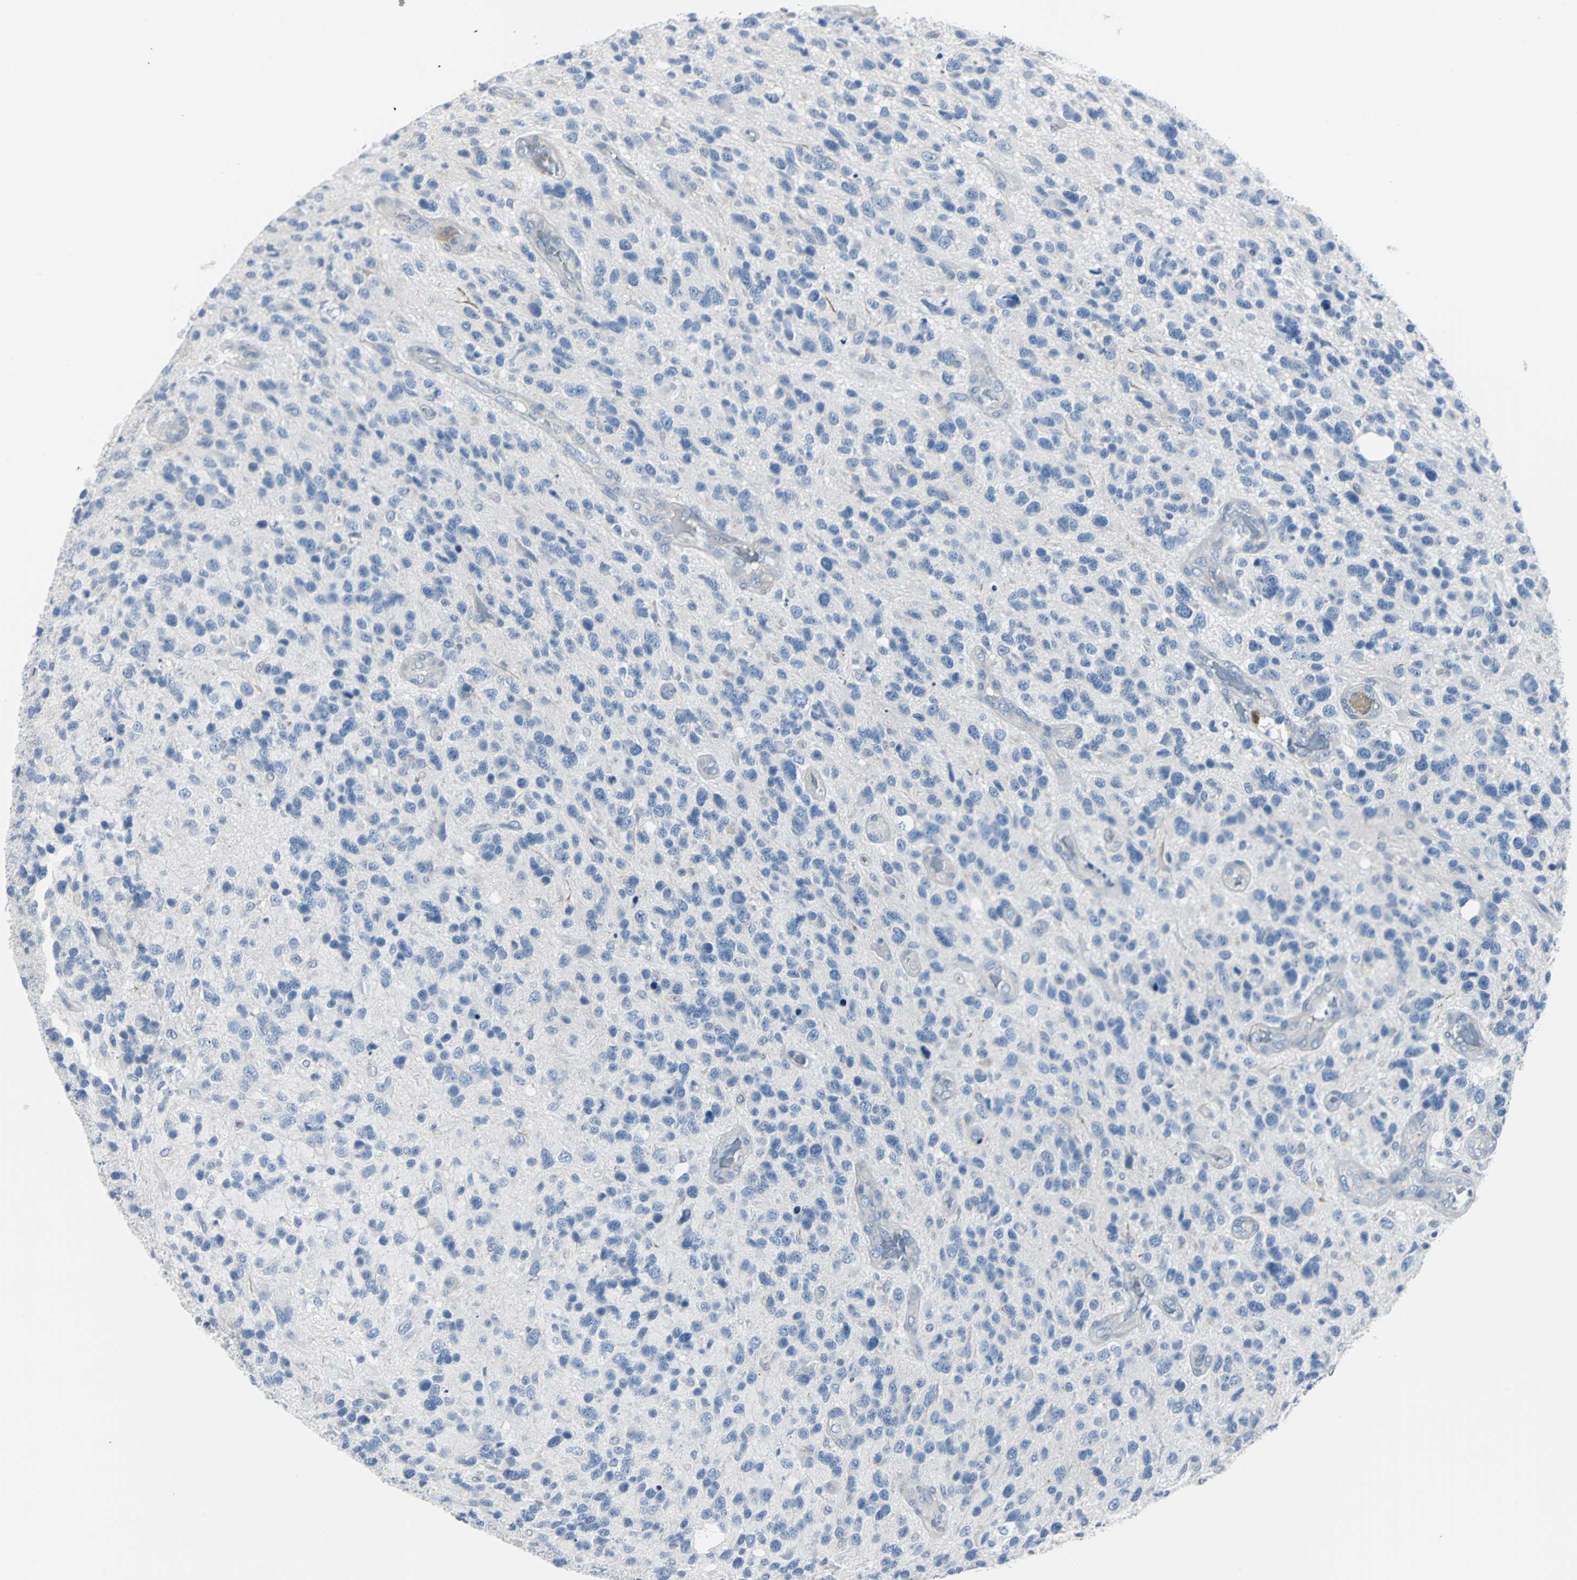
{"staining": {"intensity": "negative", "quantity": "none", "location": "none"}, "tissue": "glioma", "cell_type": "Tumor cells", "image_type": "cancer", "snomed": [{"axis": "morphology", "description": "Glioma, malignant, High grade"}, {"axis": "topography", "description": "Brain"}], "caption": "Glioma was stained to show a protein in brown. There is no significant staining in tumor cells. (Stains: DAB immunohistochemistry with hematoxylin counter stain, Microscopy: brightfield microscopy at high magnification).", "gene": "RASA1", "patient": {"sex": "female", "age": 58}}